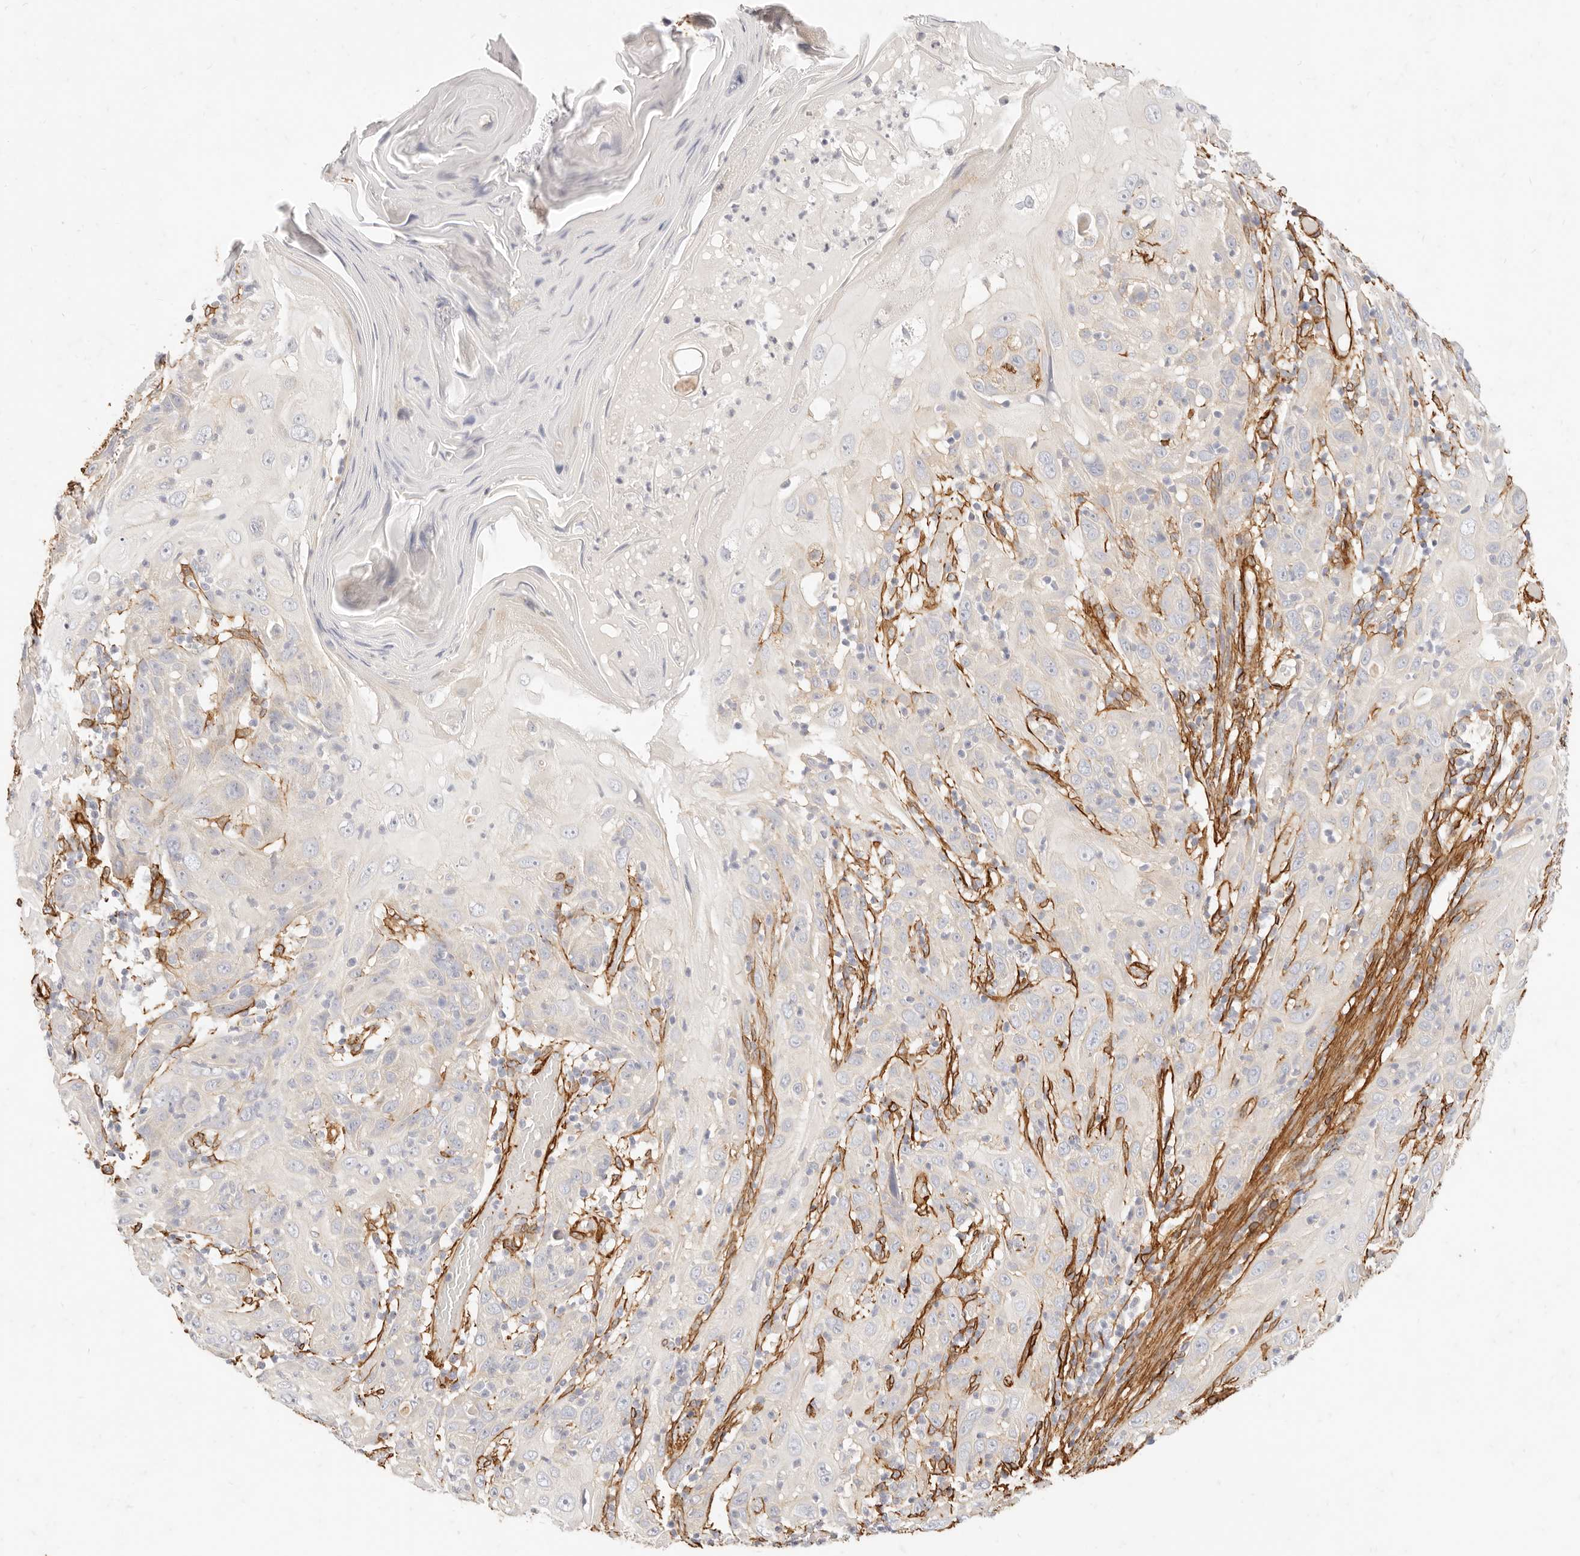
{"staining": {"intensity": "negative", "quantity": "none", "location": "none"}, "tissue": "skin cancer", "cell_type": "Tumor cells", "image_type": "cancer", "snomed": [{"axis": "morphology", "description": "Squamous cell carcinoma, NOS"}, {"axis": "topography", "description": "Skin"}], "caption": "This is an immunohistochemistry photomicrograph of human squamous cell carcinoma (skin). There is no positivity in tumor cells.", "gene": "TMTC2", "patient": {"sex": "female", "age": 88}}